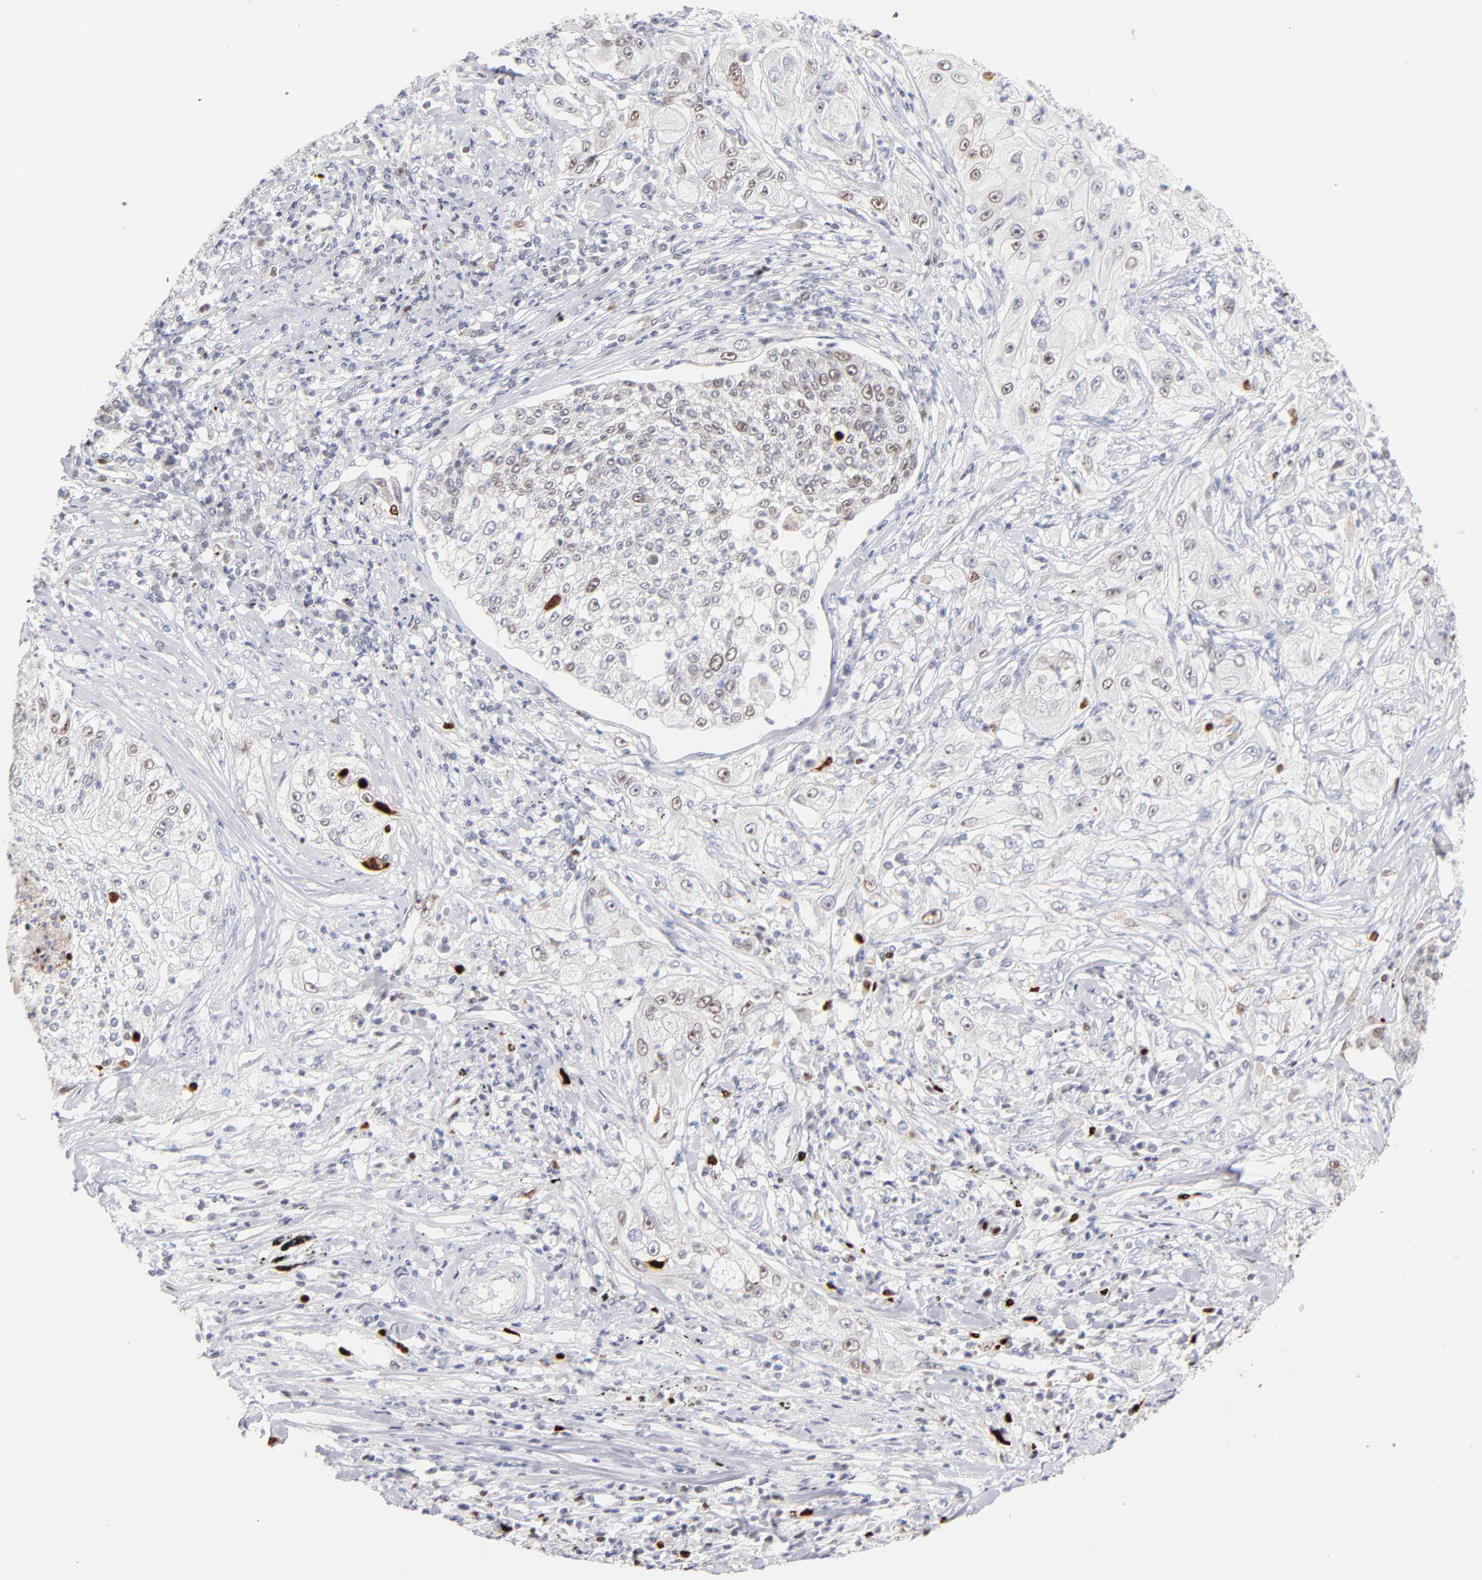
{"staining": {"intensity": "moderate", "quantity": "<25%", "location": "nuclear"}, "tissue": "lung cancer", "cell_type": "Tumor cells", "image_type": "cancer", "snomed": [{"axis": "morphology", "description": "Inflammation, NOS"}, {"axis": "morphology", "description": "Squamous cell carcinoma, NOS"}, {"axis": "topography", "description": "Lymph node"}, {"axis": "topography", "description": "Soft tissue"}, {"axis": "topography", "description": "Lung"}], "caption": "DAB (3,3'-diaminobenzidine) immunohistochemical staining of human lung cancer shows moderate nuclear protein expression in about <25% of tumor cells. (IHC, brightfield microscopy, high magnification).", "gene": "PARP1", "patient": {"sex": "male", "age": 66}}